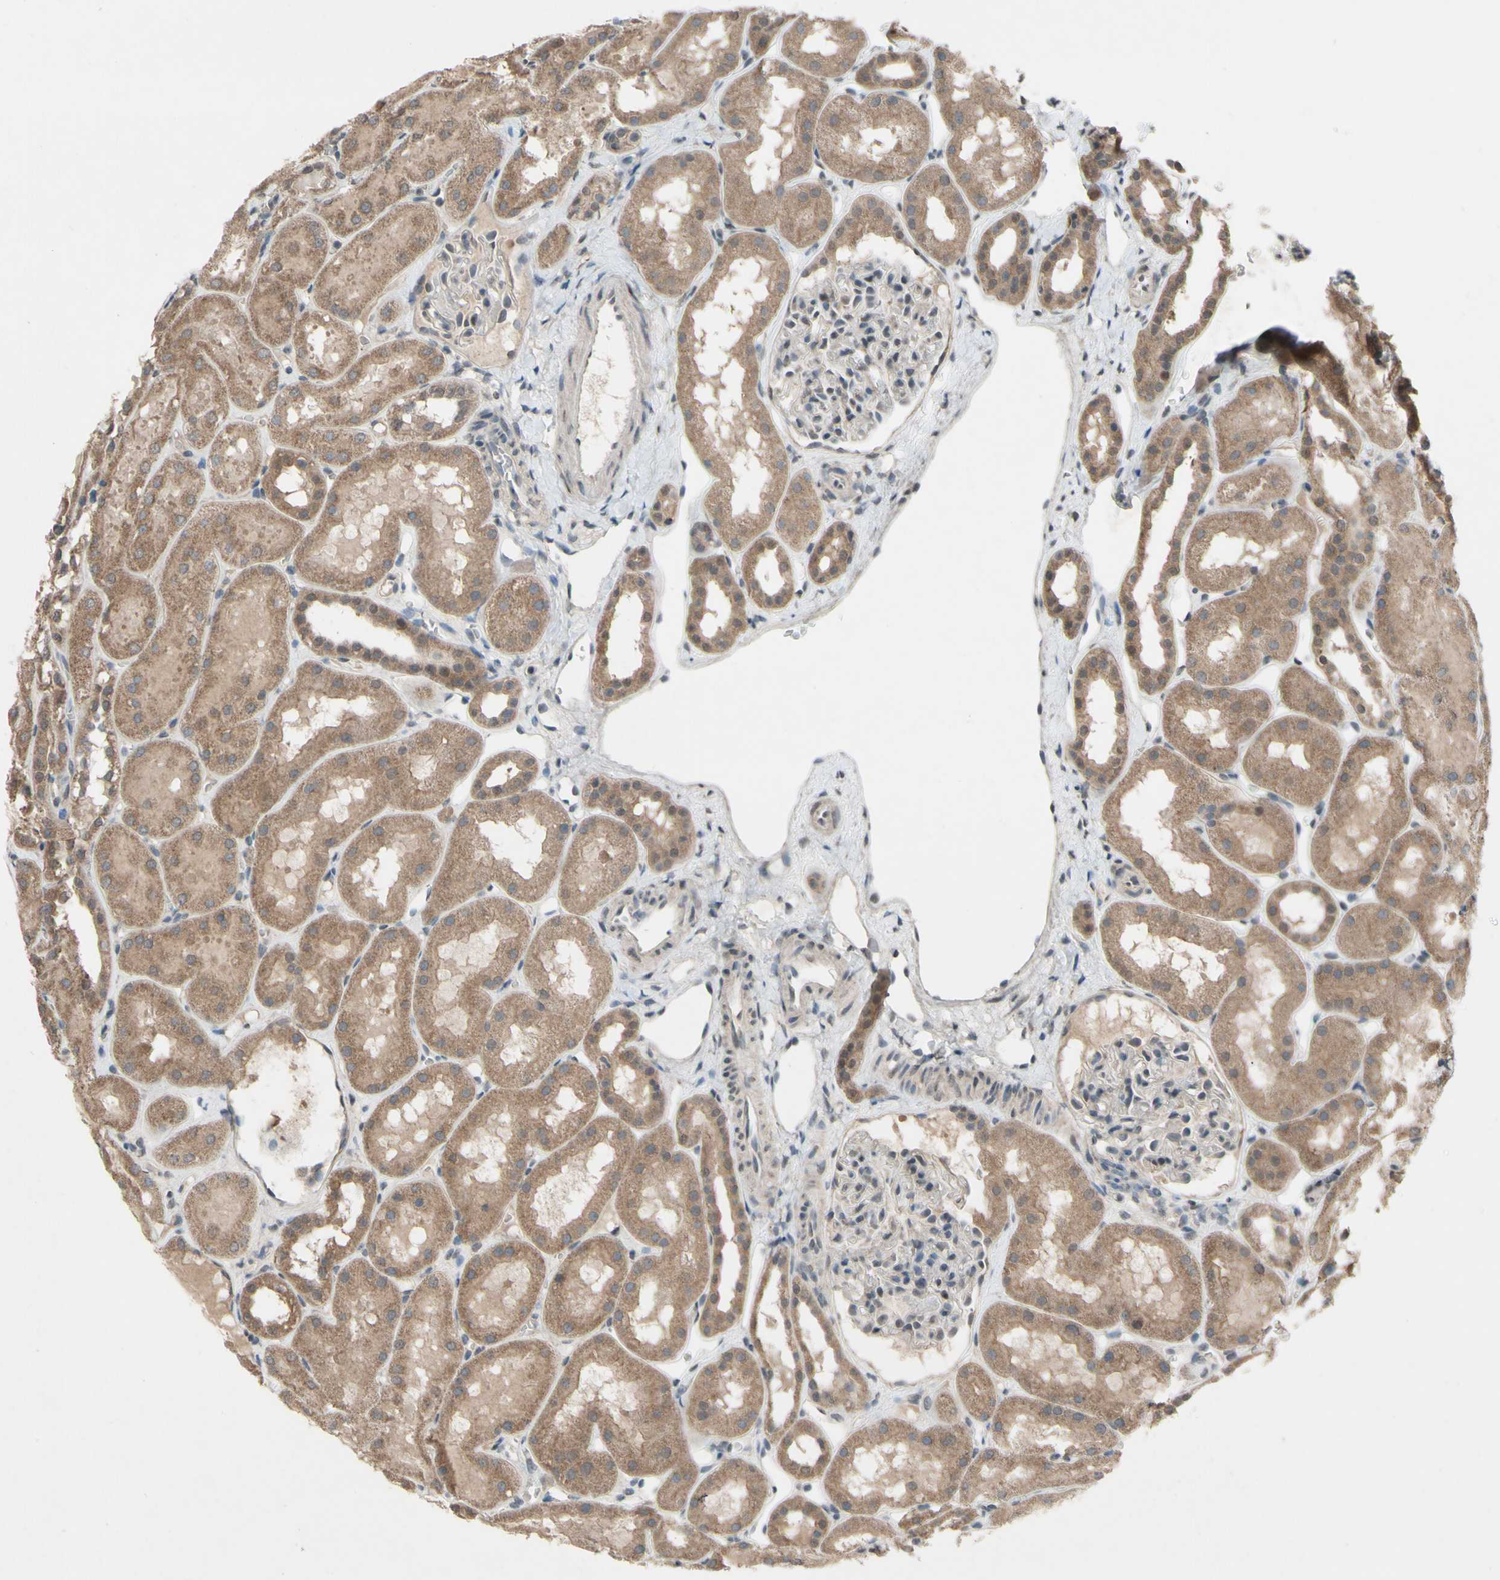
{"staining": {"intensity": "weak", "quantity": "<25%", "location": "cytoplasmic/membranous"}, "tissue": "kidney", "cell_type": "Cells in glomeruli", "image_type": "normal", "snomed": [{"axis": "morphology", "description": "Normal tissue, NOS"}, {"axis": "topography", "description": "Kidney"}, {"axis": "topography", "description": "Urinary bladder"}], "caption": "High power microscopy photomicrograph of an immunohistochemistry (IHC) image of unremarkable kidney, revealing no significant expression in cells in glomeruli. The staining was performed using DAB (3,3'-diaminobenzidine) to visualize the protein expression in brown, while the nuclei were stained in blue with hematoxylin (Magnification: 20x).", "gene": "CDCP1", "patient": {"sex": "male", "age": 16}}